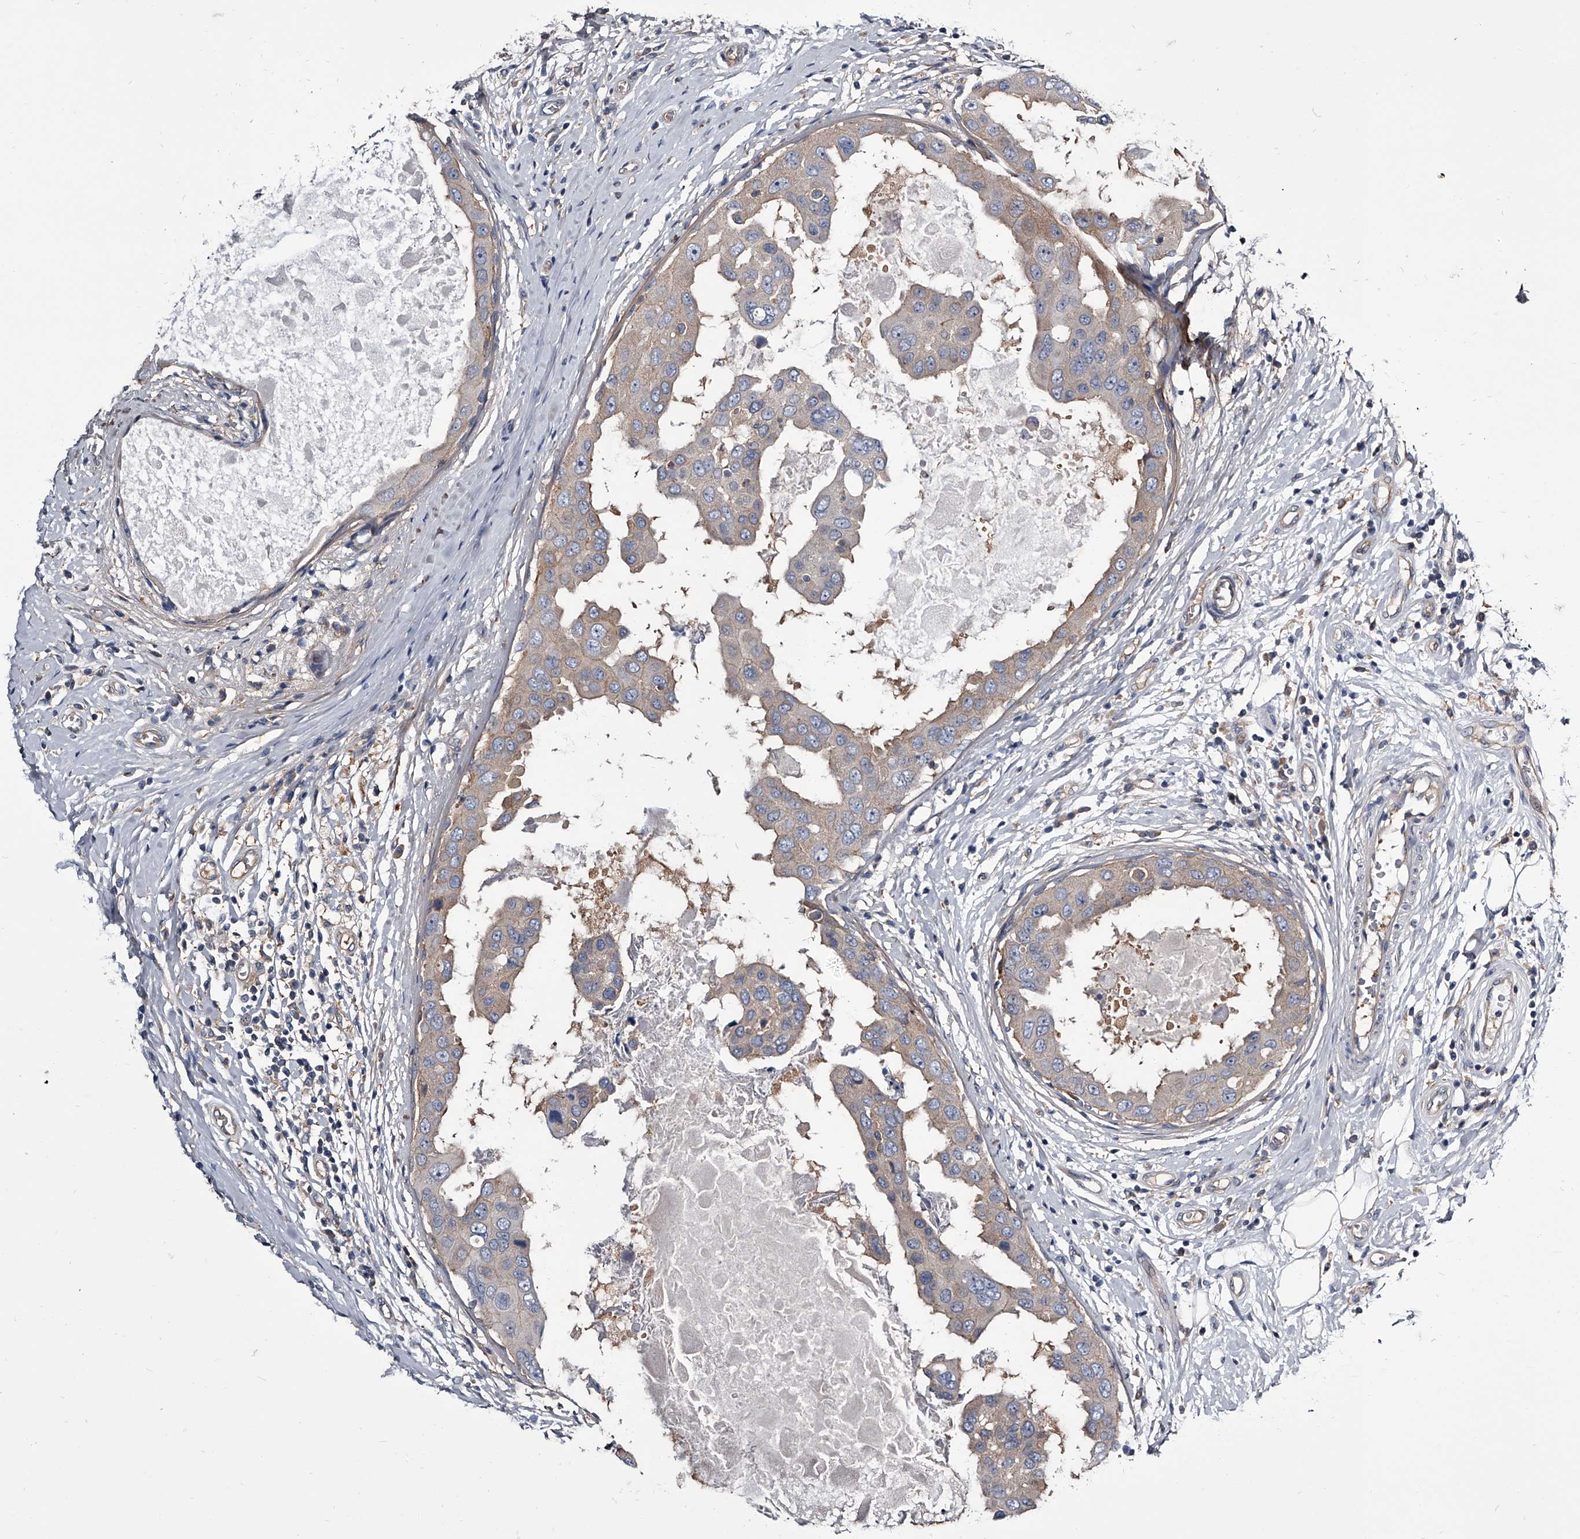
{"staining": {"intensity": "weak", "quantity": "<25%", "location": "cytoplasmic/membranous"}, "tissue": "breast cancer", "cell_type": "Tumor cells", "image_type": "cancer", "snomed": [{"axis": "morphology", "description": "Duct carcinoma"}, {"axis": "topography", "description": "Breast"}], "caption": "The photomicrograph displays no significant positivity in tumor cells of breast cancer. (Stains: DAB immunohistochemistry with hematoxylin counter stain, Microscopy: brightfield microscopy at high magnification).", "gene": "GAPVD1", "patient": {"sex": "female", "age": 27}}